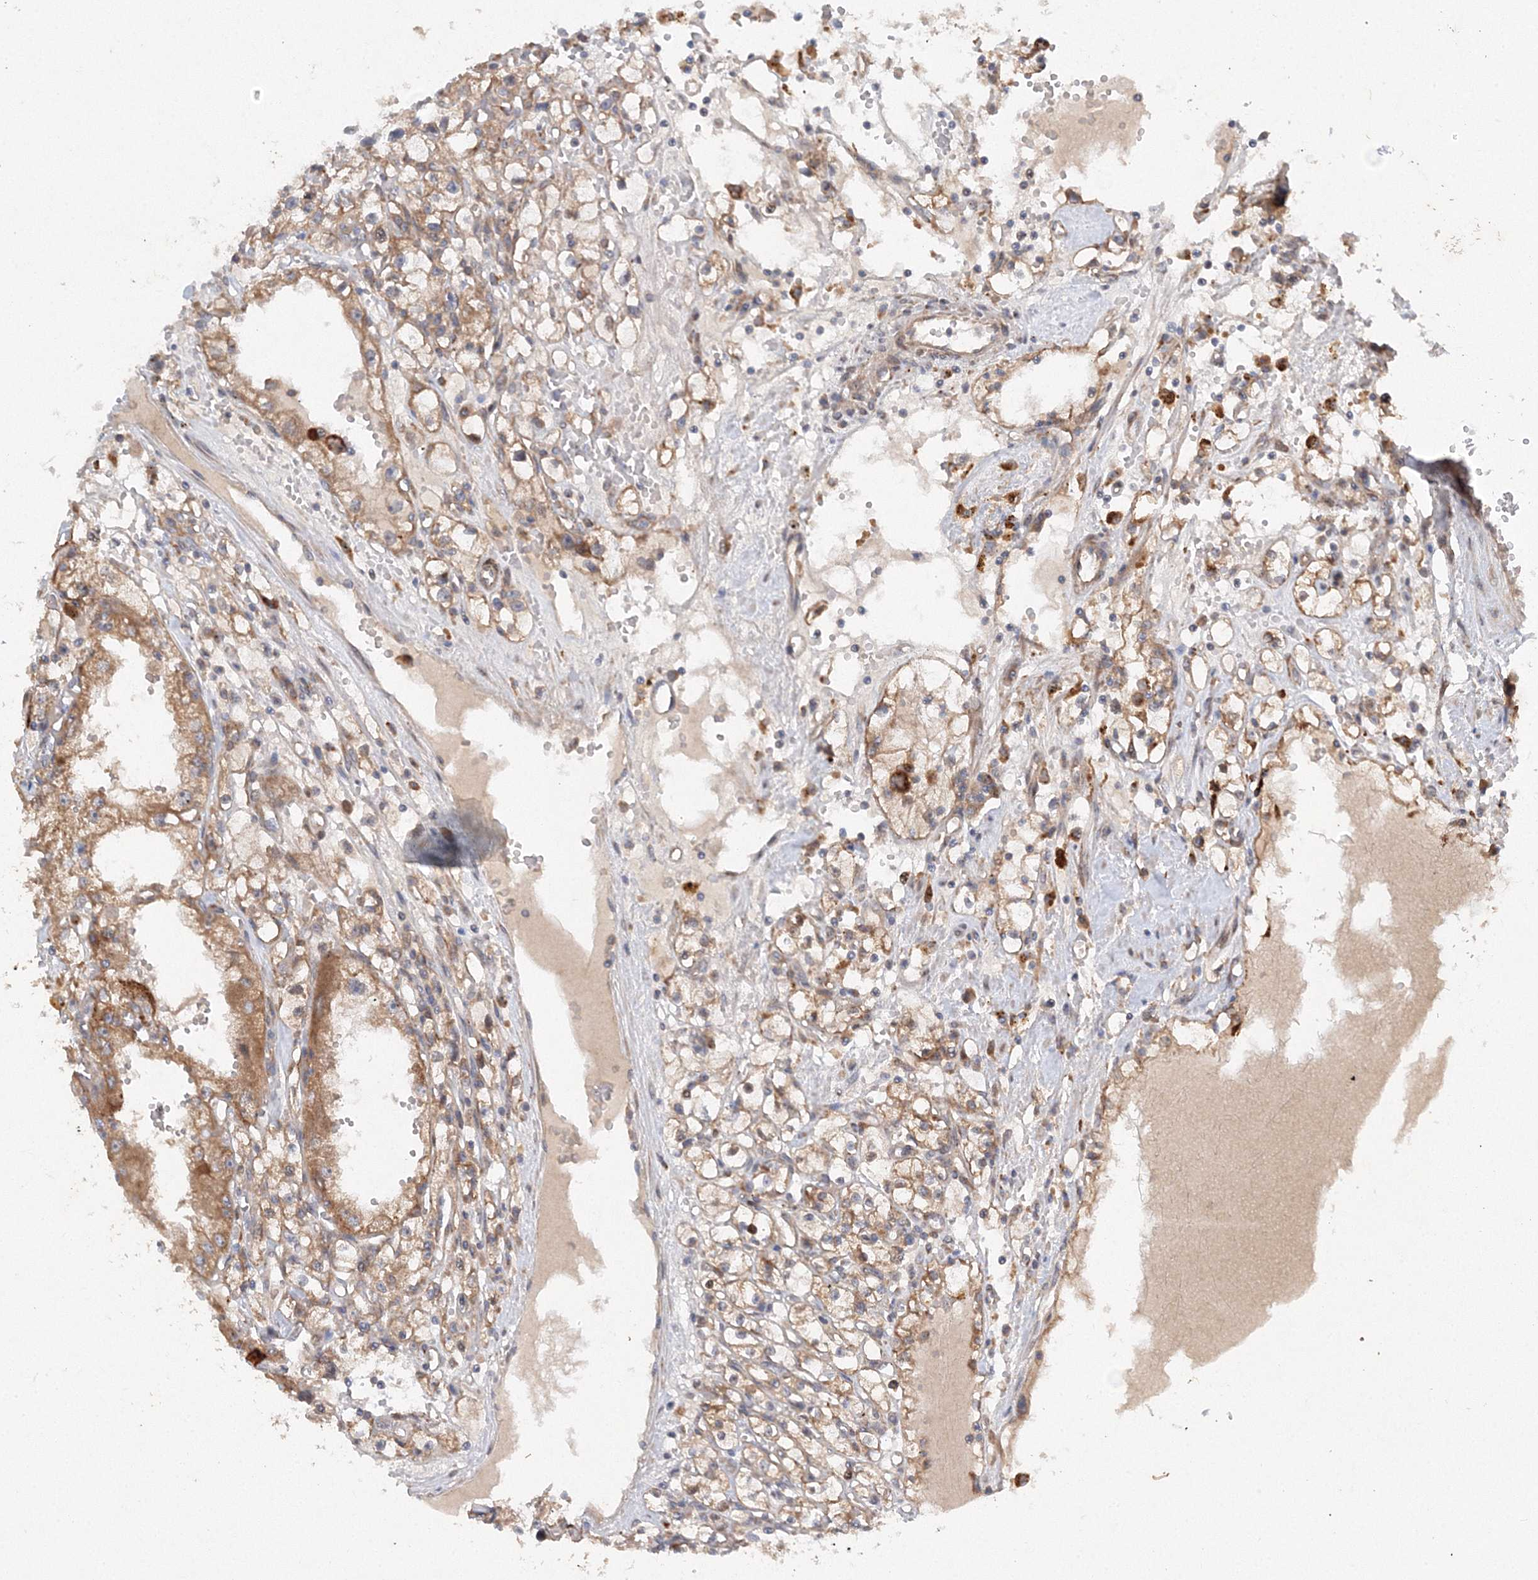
{"staining": {"intensity": "moderate", "quantity": ">75%", "location": "cytoplasmic/membranous"}, "tissue": "renal cancer", "cell_type": "Tumor cells", "image_type": "cancer", "snomed": [{"axis": "morphology", "description": "Adenocarcinoma, NOS"}, {"axis": "topography", "description": "Kidney"}], "caption": "Renal adenocarcinoma stained for a protein (brown) exhibits moderate cytoplasmic/membranous positive positivity in about >75% of tumor cells.", "gene": "SLC36A1", "patient": {"sex": "male", "age": 56}}